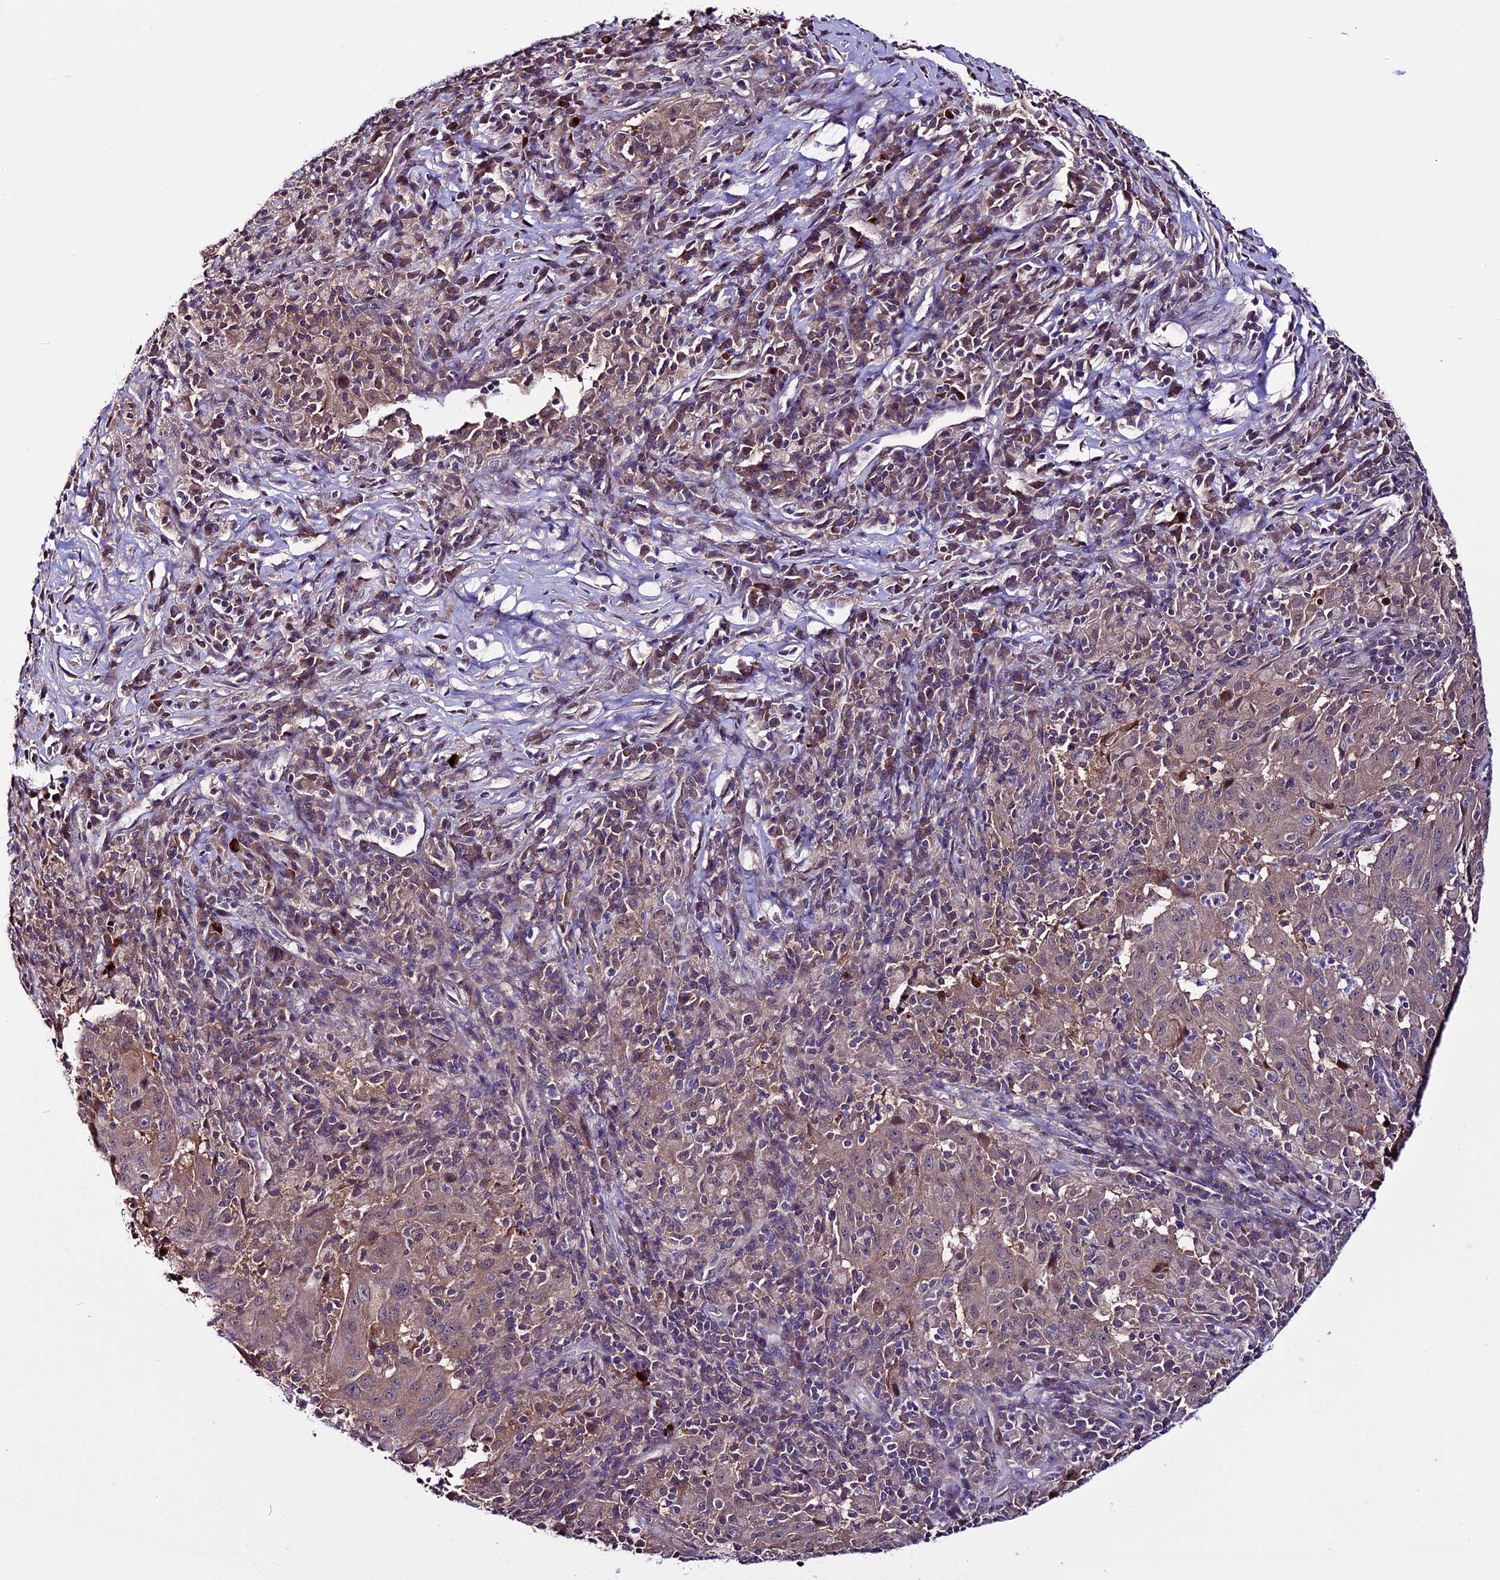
{"staining": {"intensity": "weak", "quantity": ">75%", "location": "cytoplasmic/membranous"}, "tissue": "pancreatic cancer", "cell_type": "Tumor cells", "image_type": "cancer", "snomed": [{"axis": "morphology", "description": "Adenocarcinoma, NOS"}, {"axis": "topography", "description": "Pancreas"}], "caption": "Pancreatic cancer (adenocarcinoma) stained with a brown dye demonstrates weak cytoplasmic/membranous positive positivity in approximately >75% of tumor cells.", "gene": "XKR7", "patient": {"sex": "male", "age": 63}}